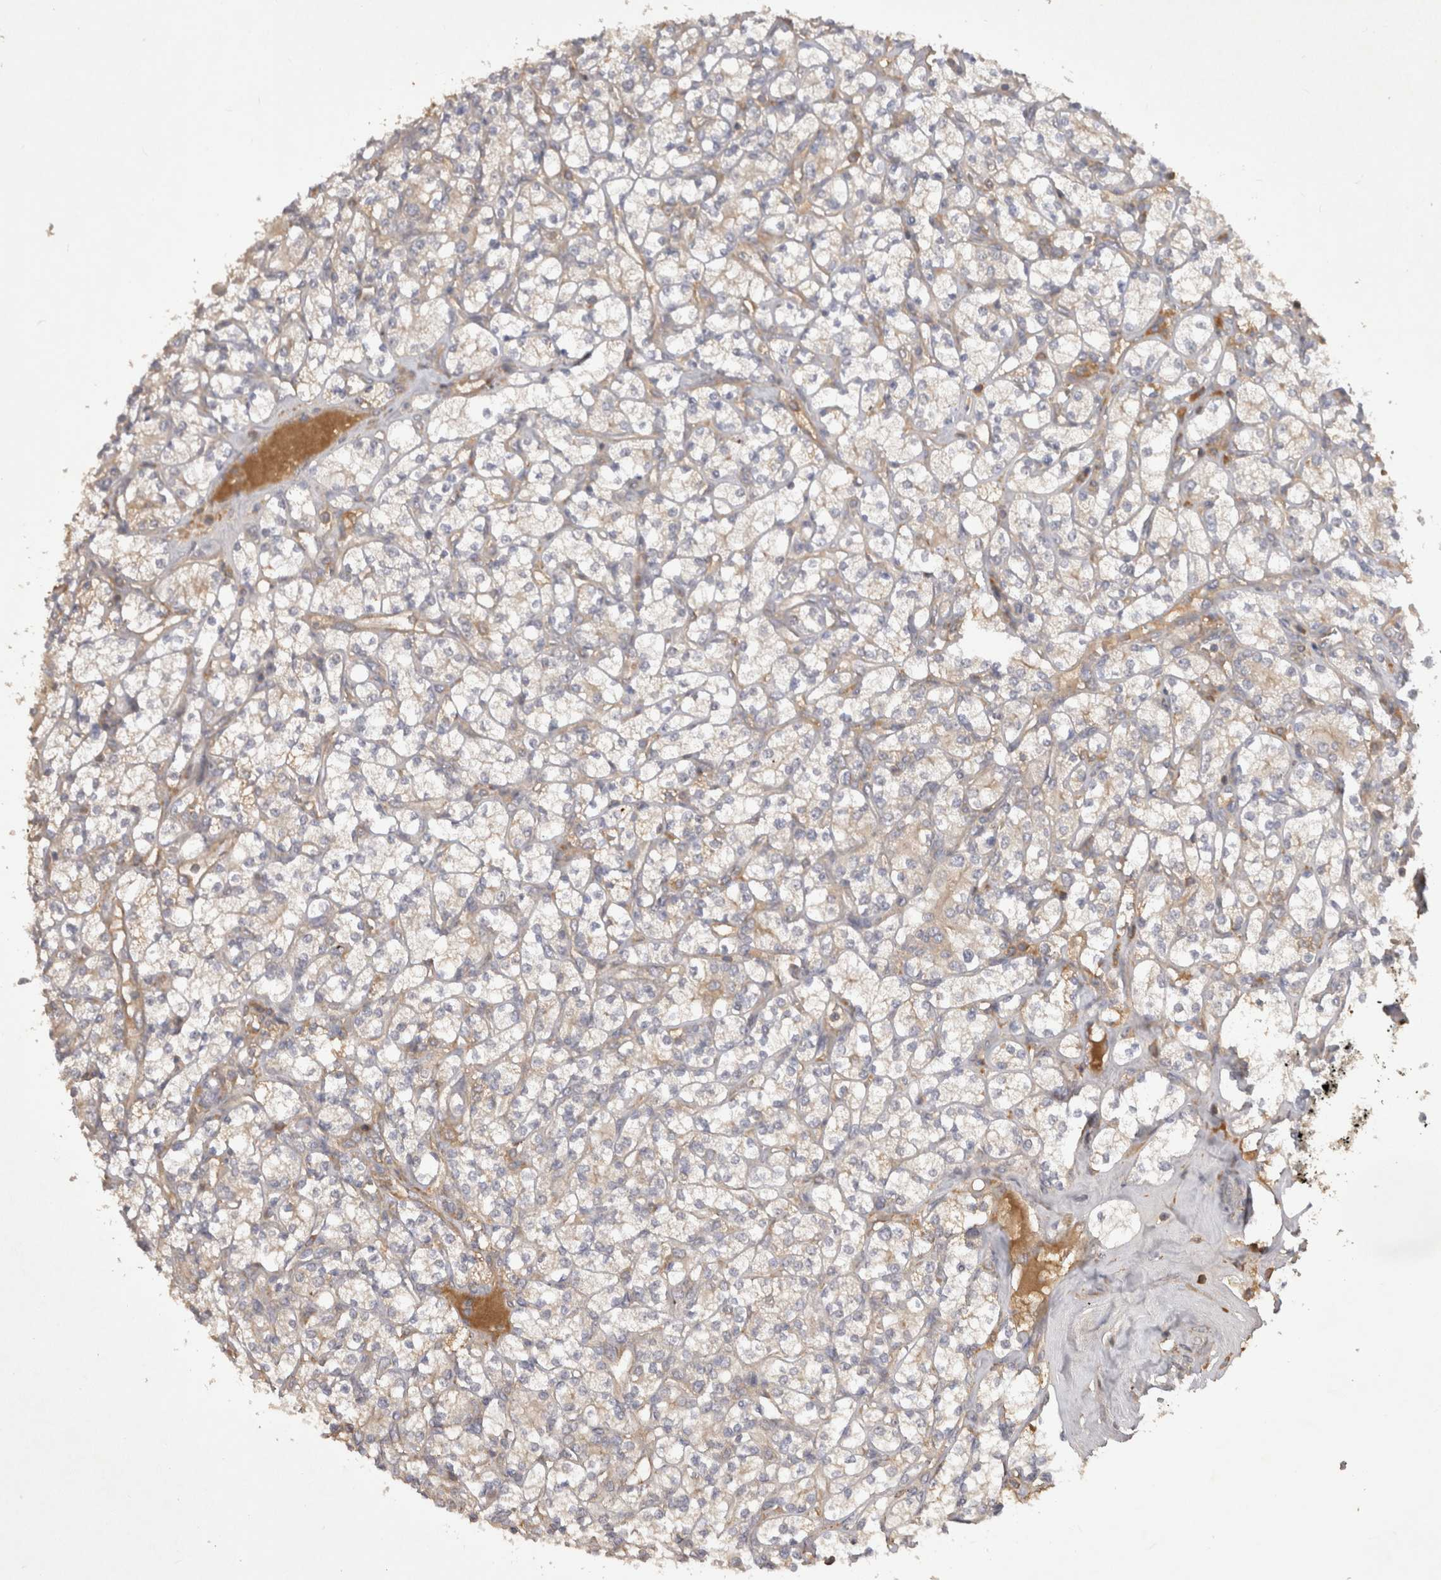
{"staining": {"intensity": "negative", "quantity": "none", "location": "none"}, "tissue": "renal cancer", "cell_type": "Tumor cells", "image_type": "cancer", "snomed": [{"axis": "morphology", "description": "Adenocarcinoma, NOS"}, {"axis": "topography", "description": "Kidney"}], "caption": "This is an immunohistochemistry histopathology image of renal cancer. There is no positivity in tumor cells.", "gene": "PPP1R42", "patient": {"sex": "male", "age": 77}}